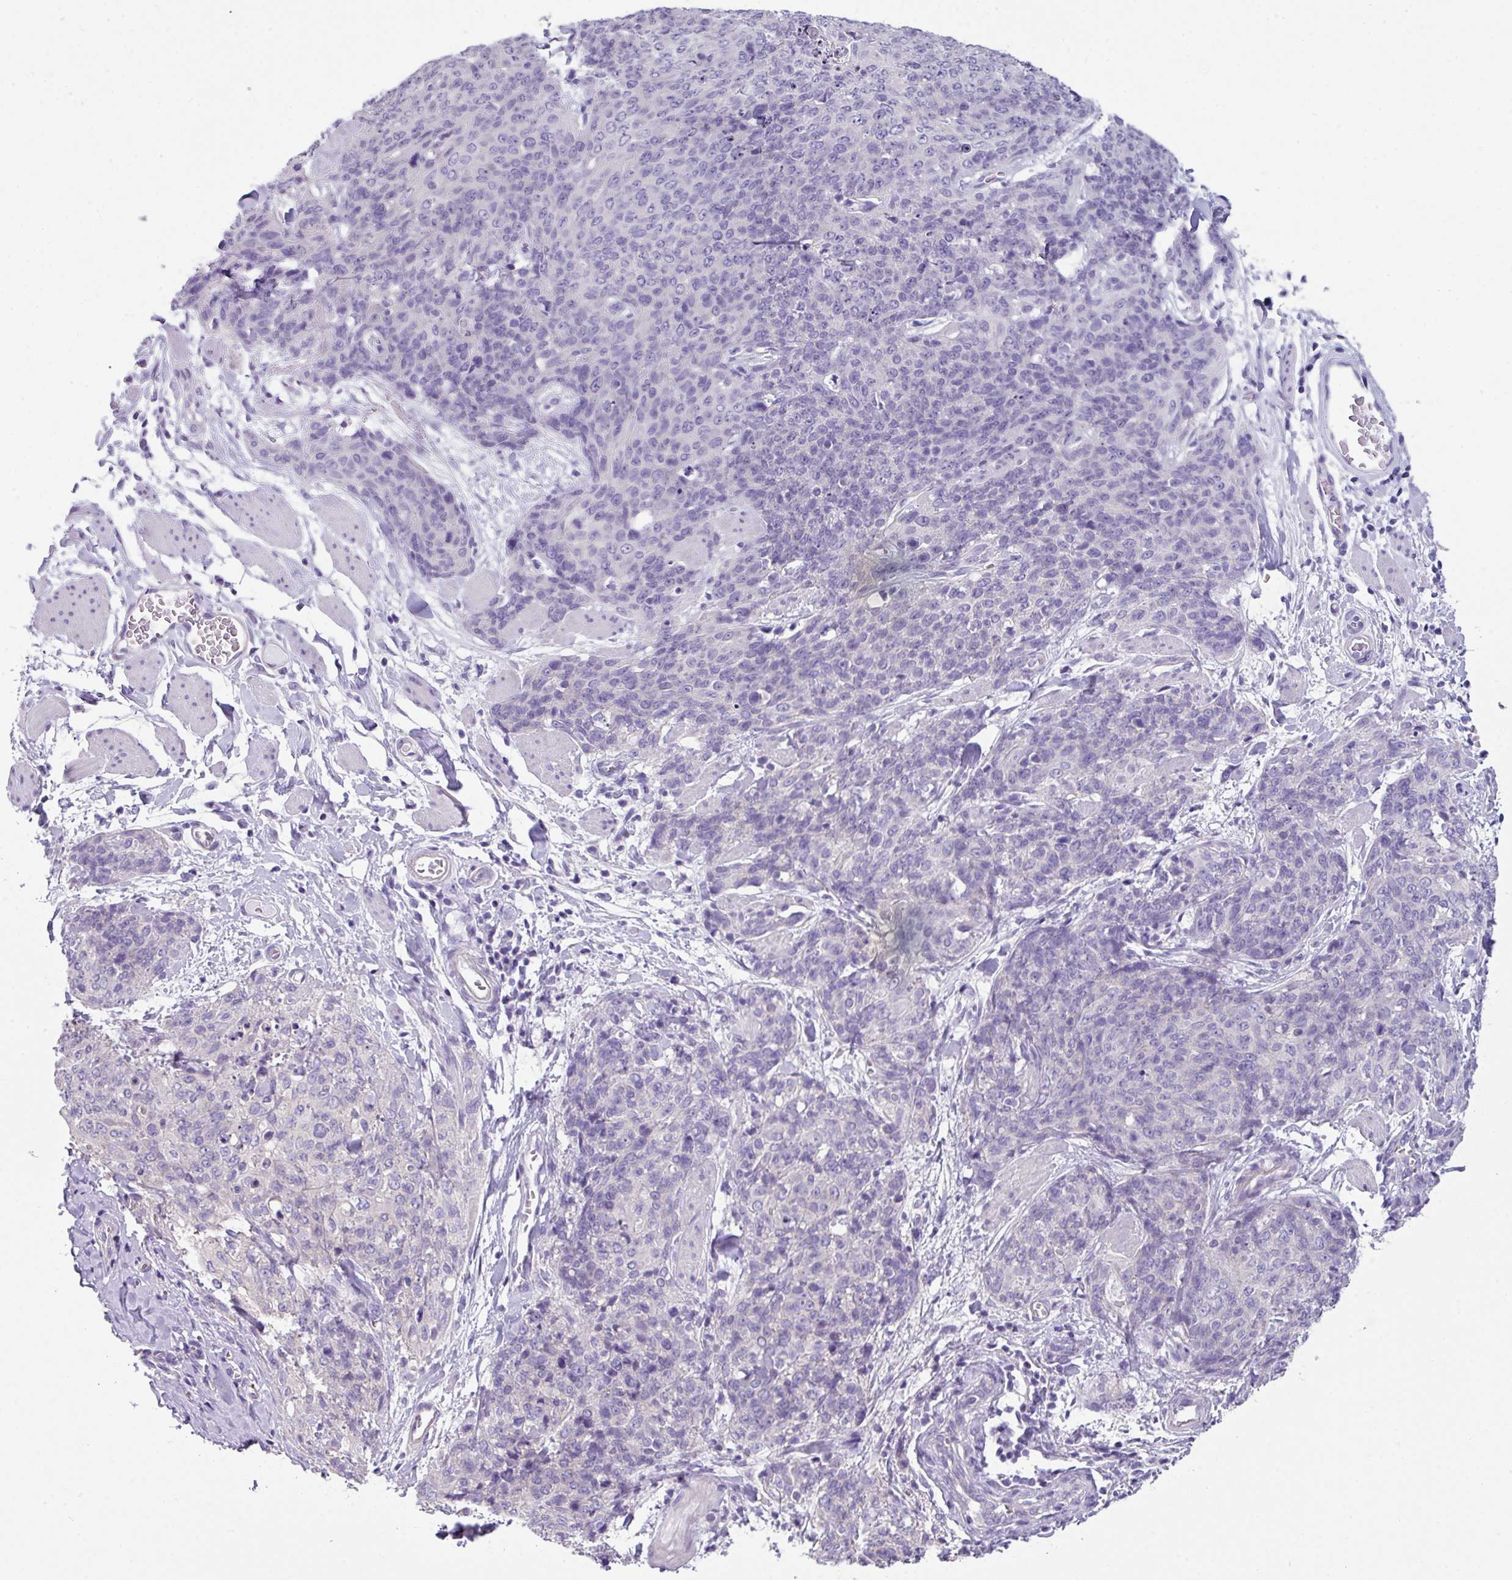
{"staining": {"intensity": "negative", "quantity": "none", "location": "none"}, "tissue": "skin cancer", "cell_type": "Tumor cells", "image_type": "cancer", "snomed": [{"axis": "morphology", "description": "Squamous cell carcinoma, NOS"}, {"axis": "topography", "description": "Skin"}, {"axis": "topography", "description": "Vulva"}], "caption": "Tumor cells are negative for brown protein staining in skin cancer. (IHC, brightfield microscopy, high magnification).", "gene": "PALS2", "patient": {"sex": "female", "age": 85}}